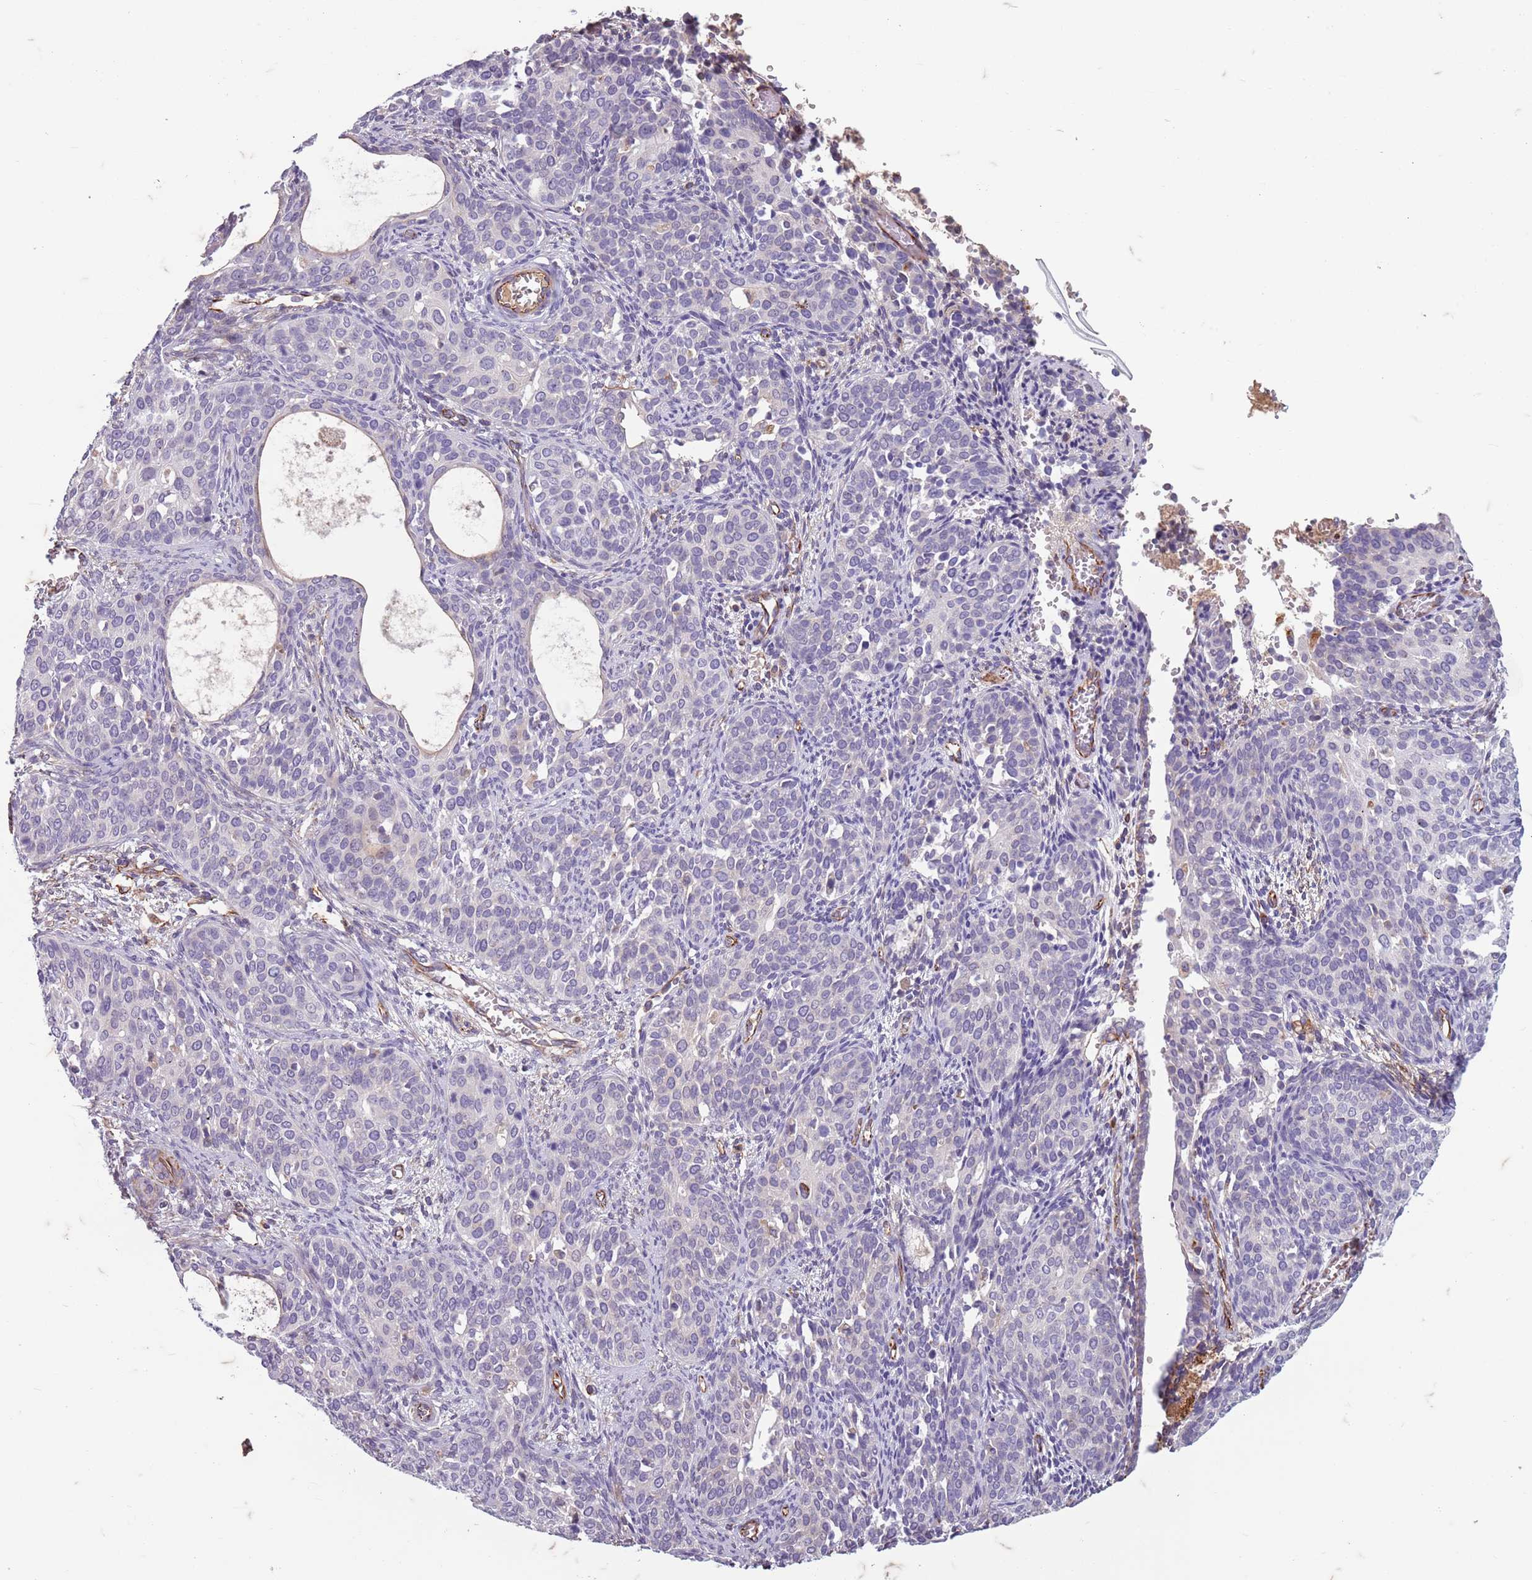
{"staining": {"intensity": "negative", "quantity": "none", "location": "none"}, "tissue": "cervical cancer", "cell_type": "Tumor cells", "image_type": "cancer", "snomed": [{"axis": "morphology", "description": "Squamous cell carcinoma, NOS"}, {"axis": "topography", "description": "Cervix"}], "caption": "Tumor cells are negative for brown protein staining in cervical cancer (squamous cell carcinoma).", "gene": "TAS2R38", "patient": {"sex": "female", "age": 44}}